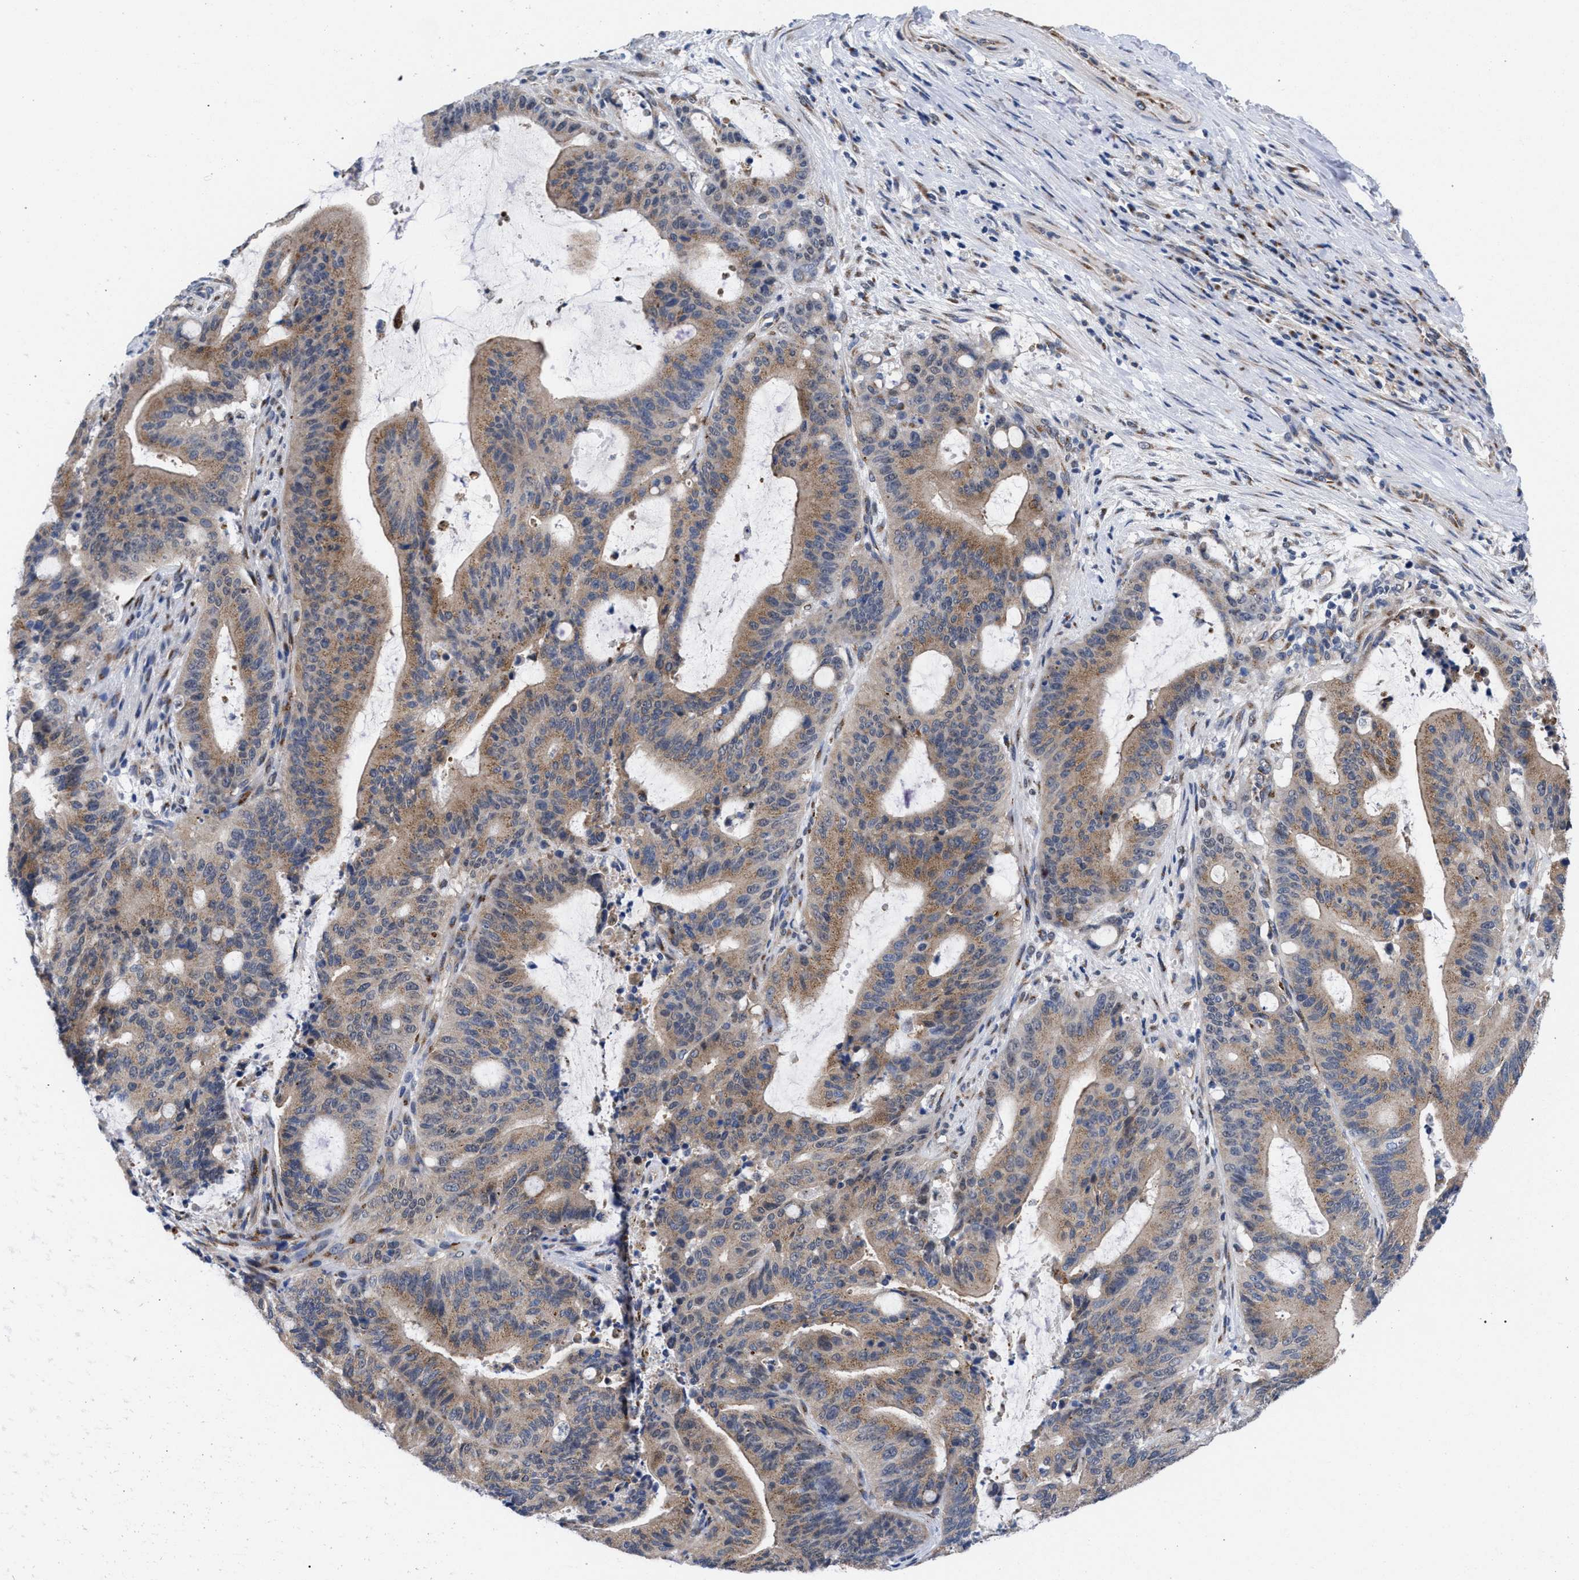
{"staining": {"intensity": "moderate", "quantity": ">75%", "location": "cytoplasmic/membranous"}, "tissue": "liver cancer", "cell_type": "Tumor cells", "image_type": "cancer", "snomed": [{"axis": "morphology", "description": "Normal tissue, NOS"}, {"axis": "morphology", "description": "Cholangiocarcinoma"}, {"axis": "topography", "description": "Liver"}, {"axis": "topography", "description": "Peripheral nerve tissue"}], "caption": "A histopathology image of human liver cholangiocarcinoma stained for a protein displays moderate cytoplasmic/membranous brown staining in tumor cells. (IHC, brightfield microscopy, high magnification).", "gene": "GOLGA2", "patient": {"sex": "female", "age": 73}}